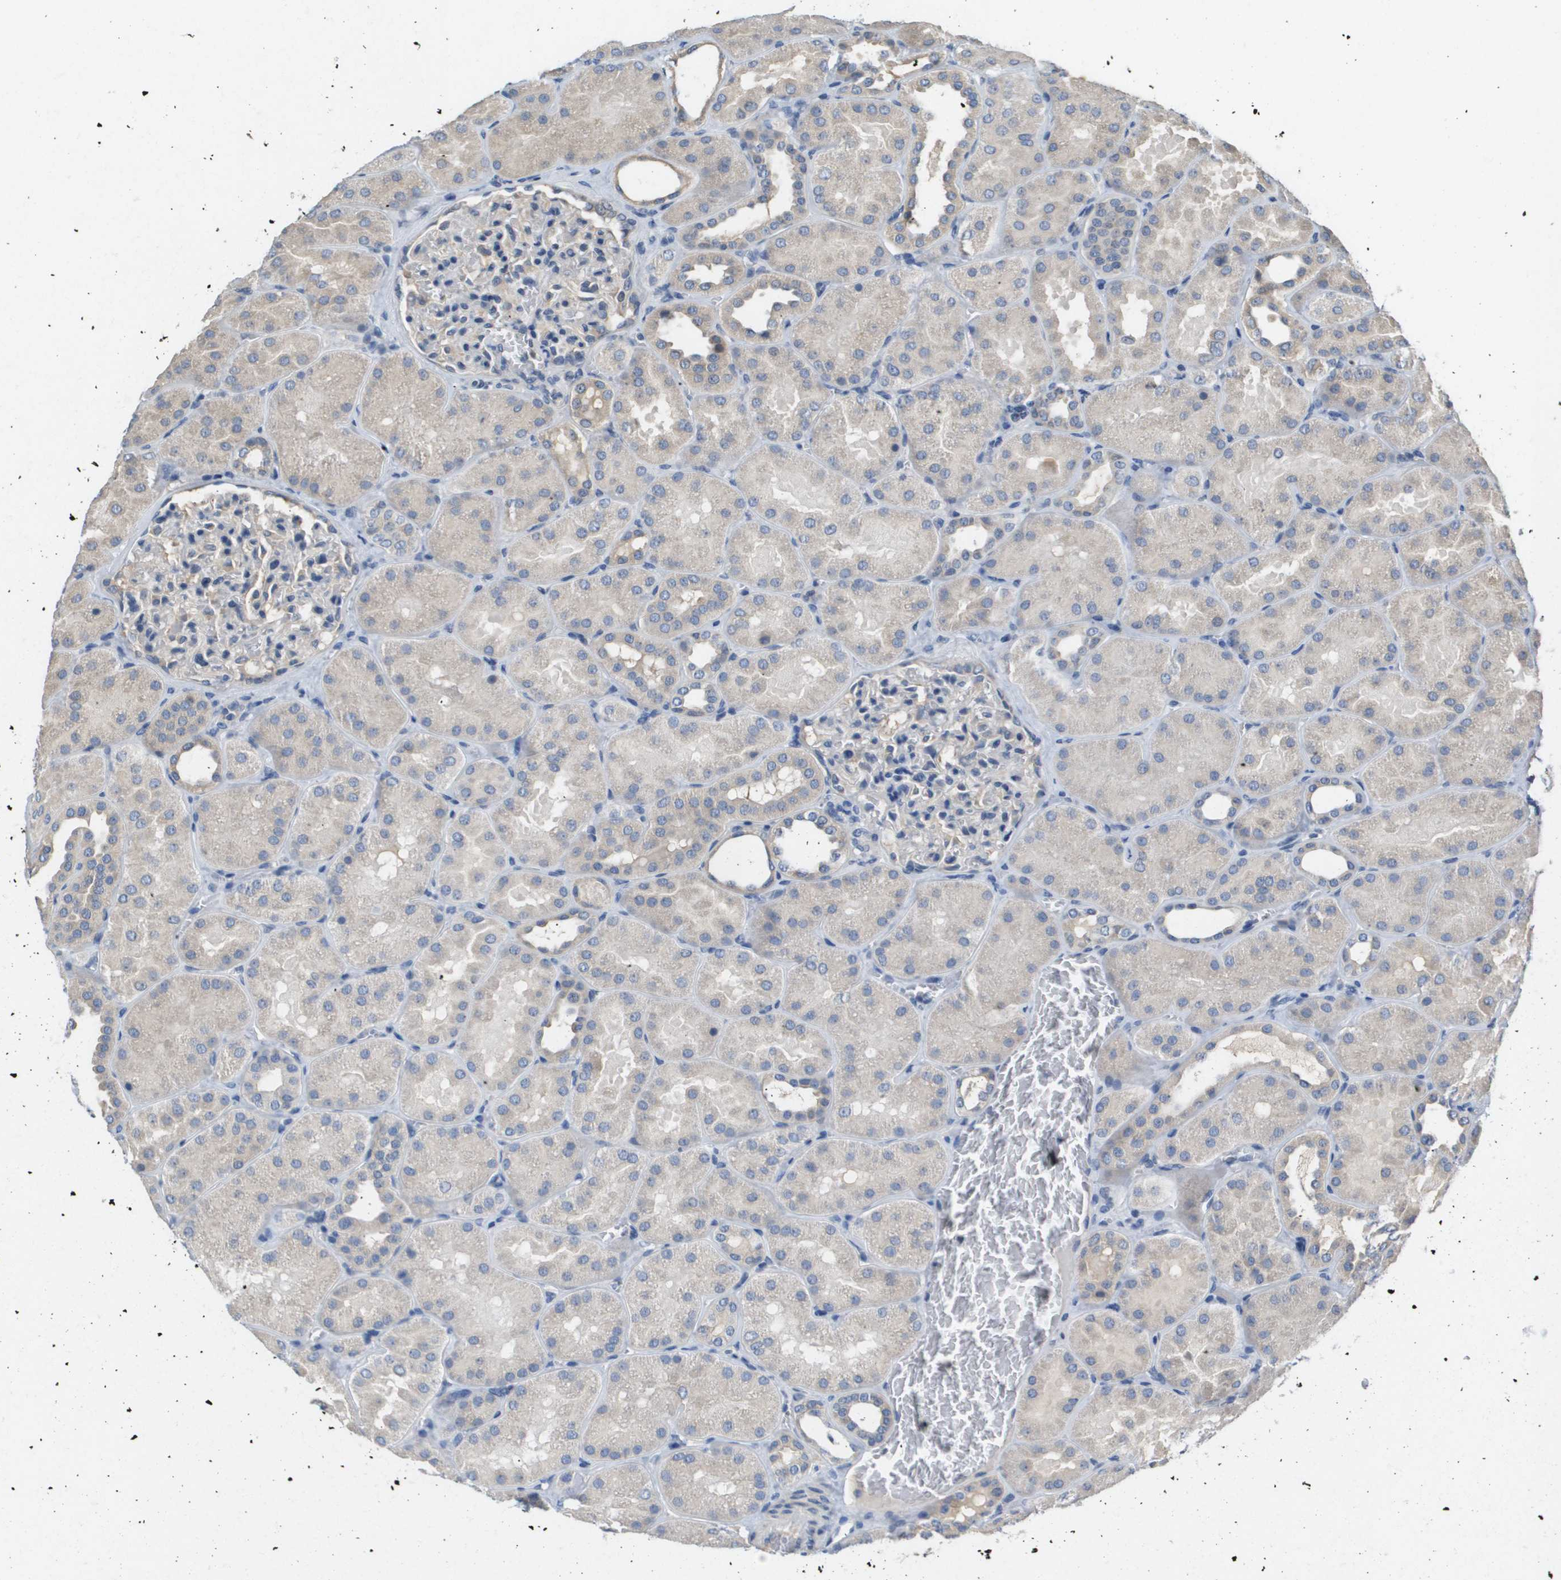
{"staining": {"intensity": "negative", "quantity": "none", "location": "none"}, "tissue": "kidney", "cell_type": "Cells in glomeruli", "image_type": "normal", "snomed": [{"axis": "morphology", "description": "Normal tissue, NOS"}, {"axis": "topography", "description": "Kidney"}], "caption": "An image of kidney stained for a protein exhibits no brown staining in cells in glomeruli.", "gene": "CAPN11", "patient": {"sex": "male", "age": 28}}